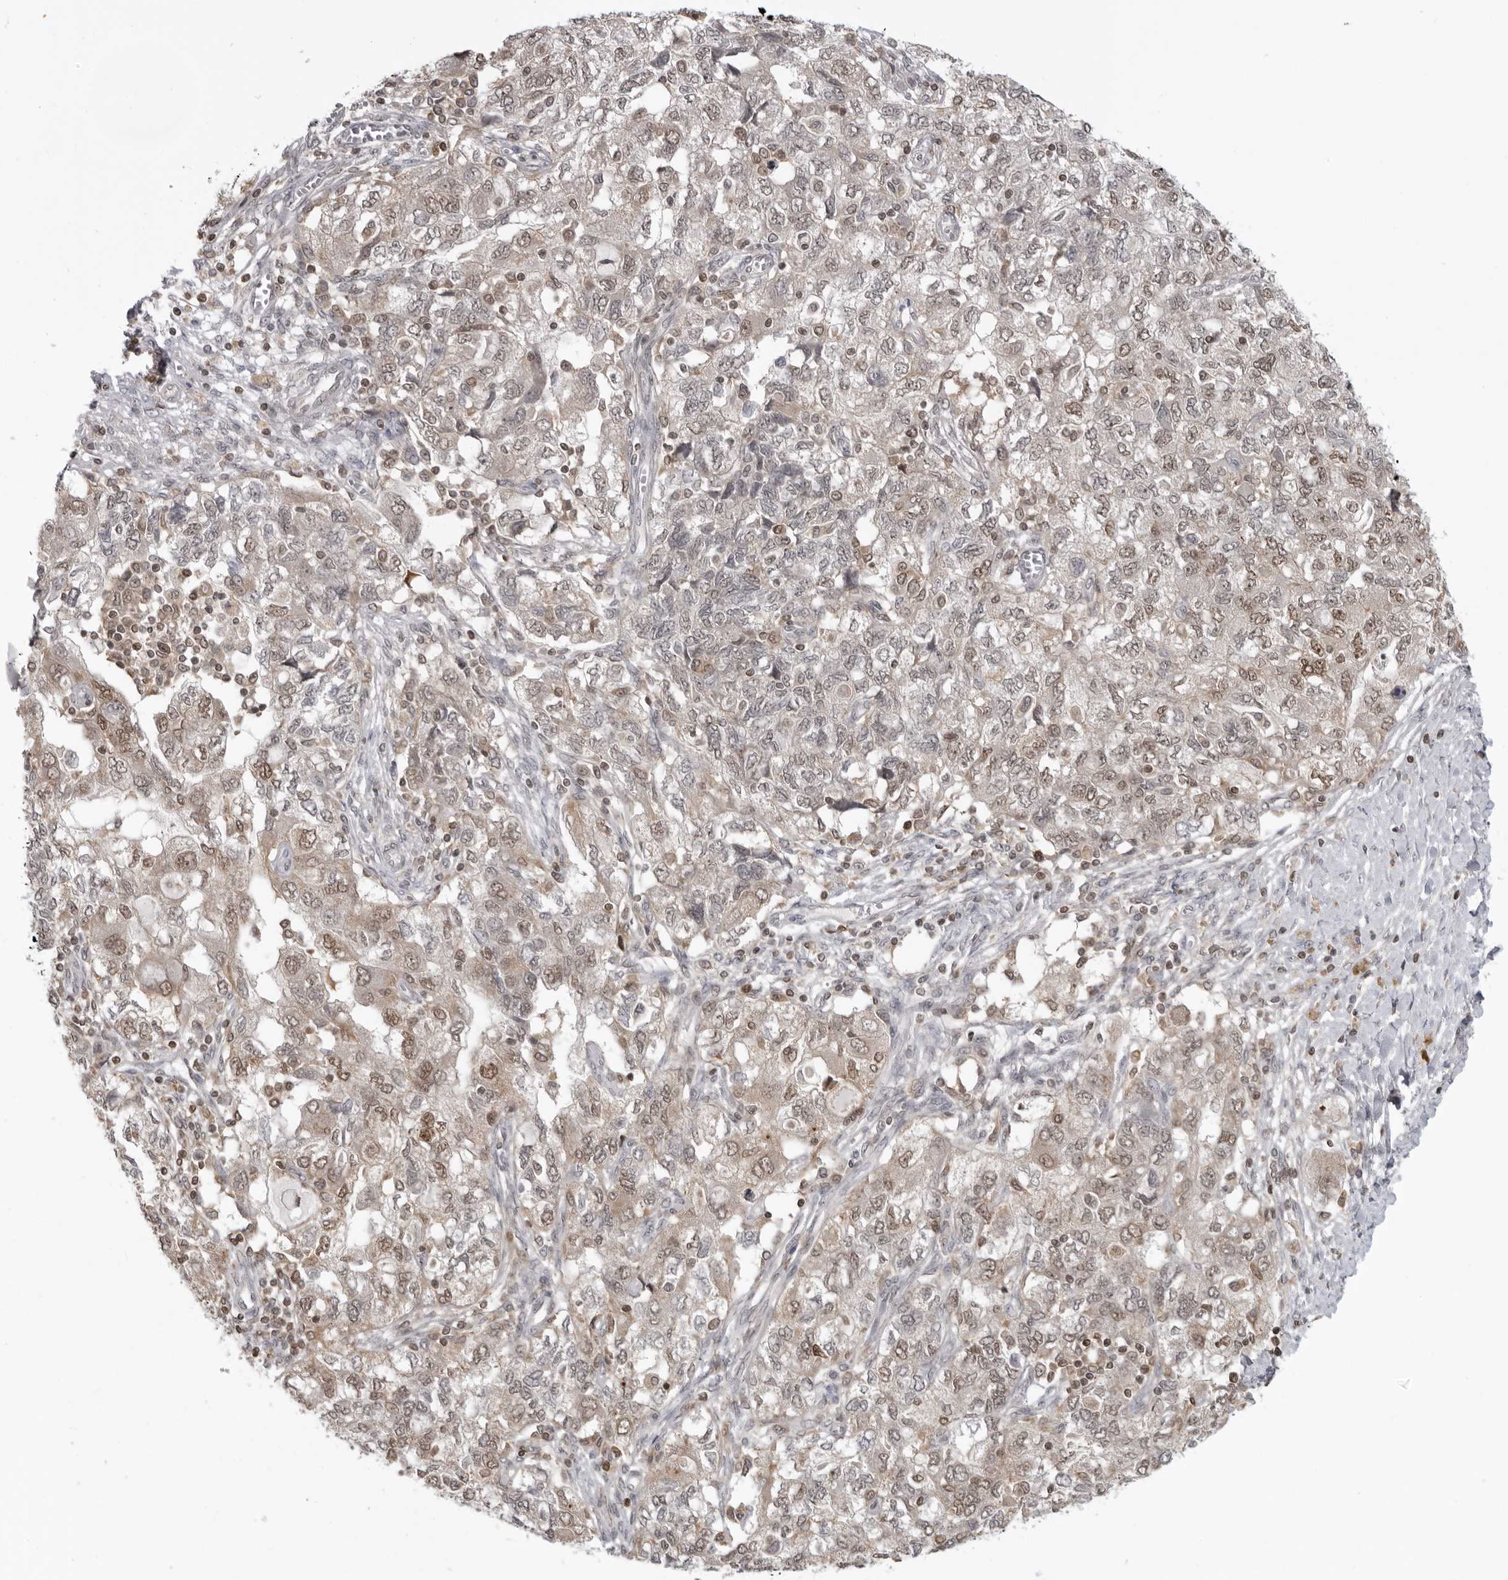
{"staining": {"intensity": "weak", "quantity": ">75%", "location": "cytoplasmic/membranous,nuclear"}, "tissue": "ovarian cancer", "cell_type": "Tumor cells", "image_type": "cancer", "snomed": [{"axis": "morphology", "description": "Carcinoma, NOS"}, {"axis": "morphology", "description": "Cystadenocarcinoma, serous, NOS"}, {"axis": "topography", "description": "Ovary"}], "caption": "Immunohistochemical staining of ovarian cancer (carcinoma) reveals low levels of weak cytoplasmic/membranous and nuclear expression in approximately >75% of tumor cells.", "gene": "PDCL3", "patient": {"sex": "female", "age": 69}}